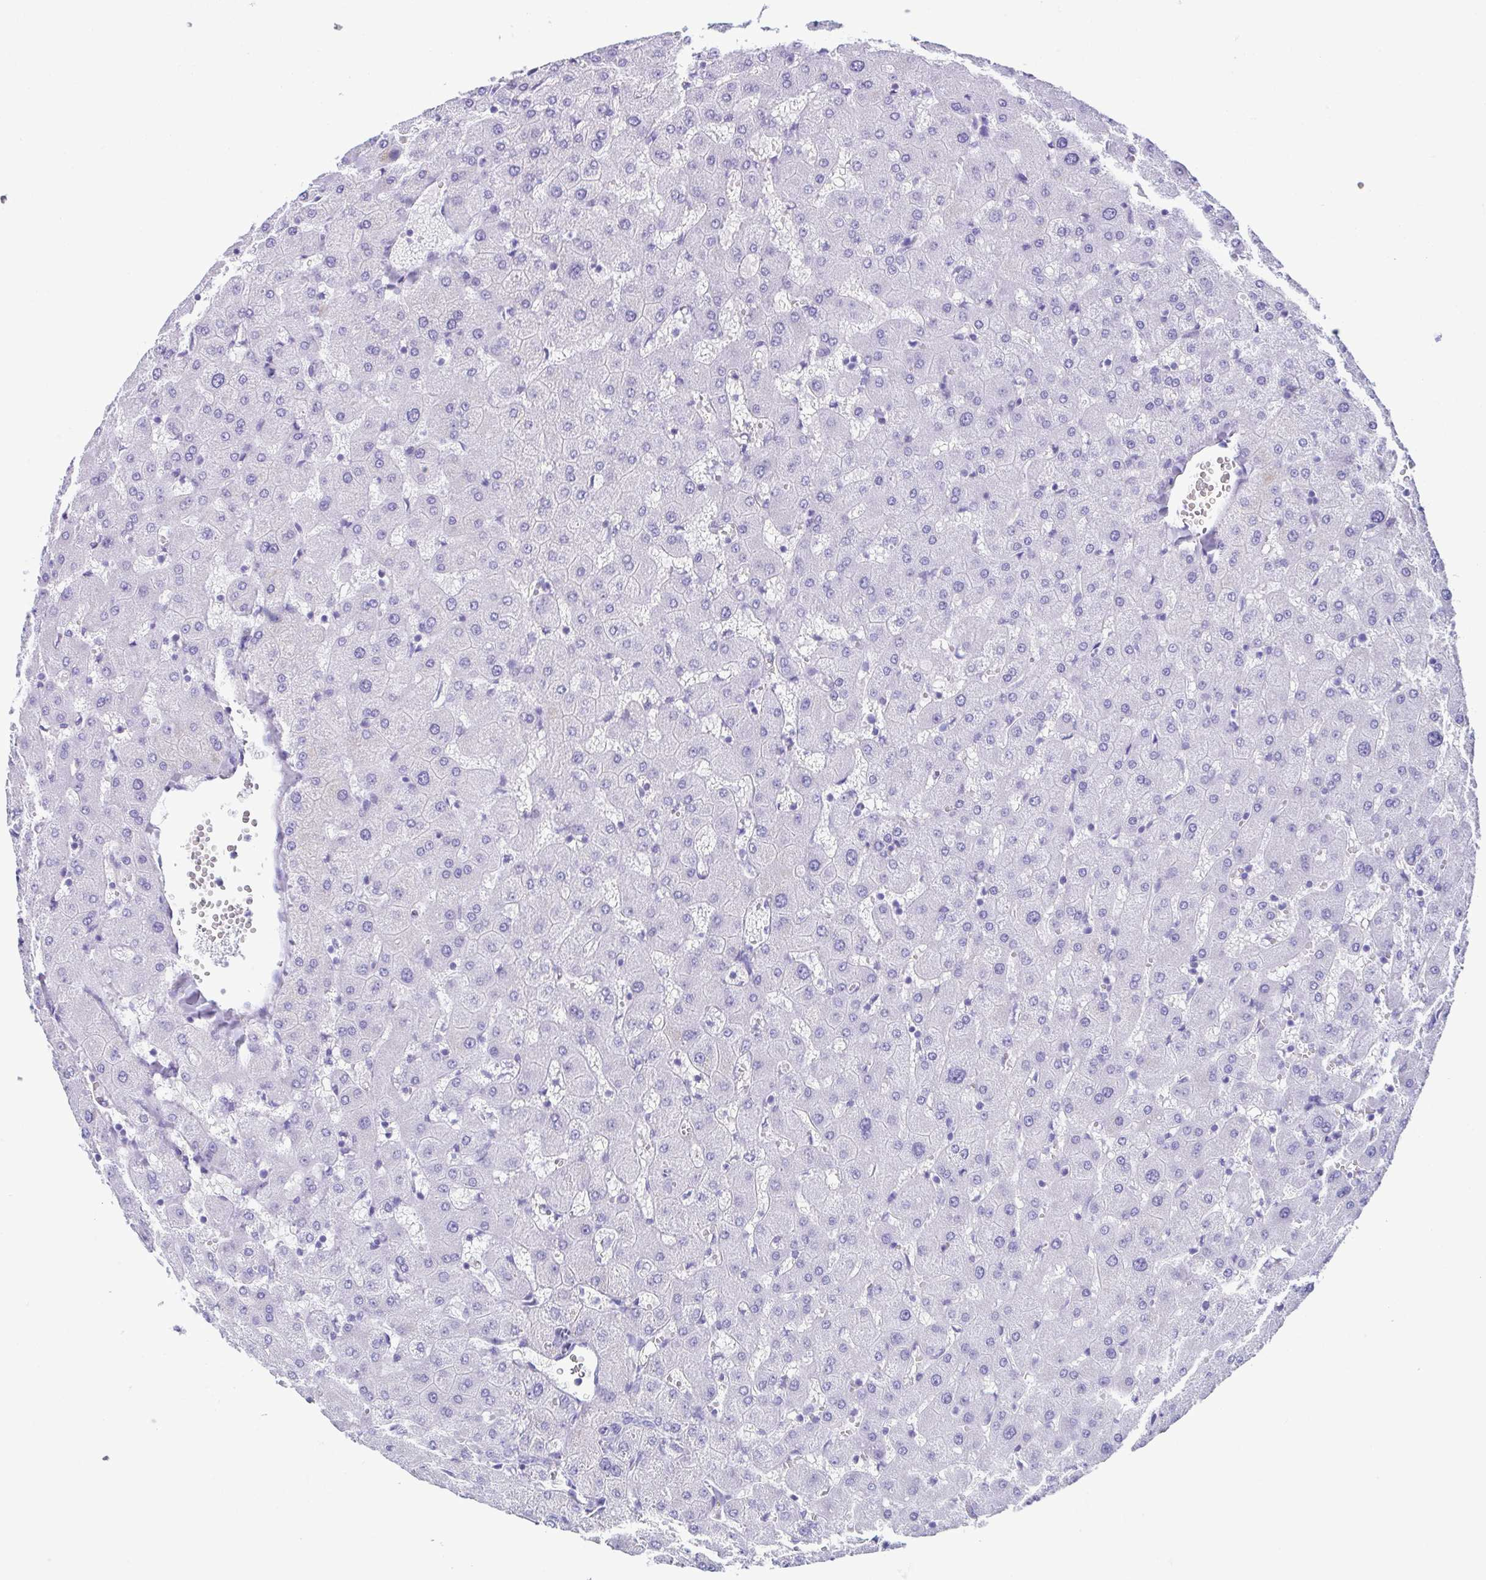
{"staining": {"intensity": "negative", "quantity": "none", "location": "none"}, "tissue": "liver", "cell_type": "Cholangiocytes", "image_type": "normal", "snomed": [{"axis": "morphology", "description": "Normal tissue, NOS"}, {"axis": "topography", "description": "Liver"}], "caption": "High power microscopy histopathology image of an IHC histopathology image of normal liver, revealing no significant expression in cholangiocytes.", "gene": "ACTRT3", "patient": {"sex": "female", "age": 63}}